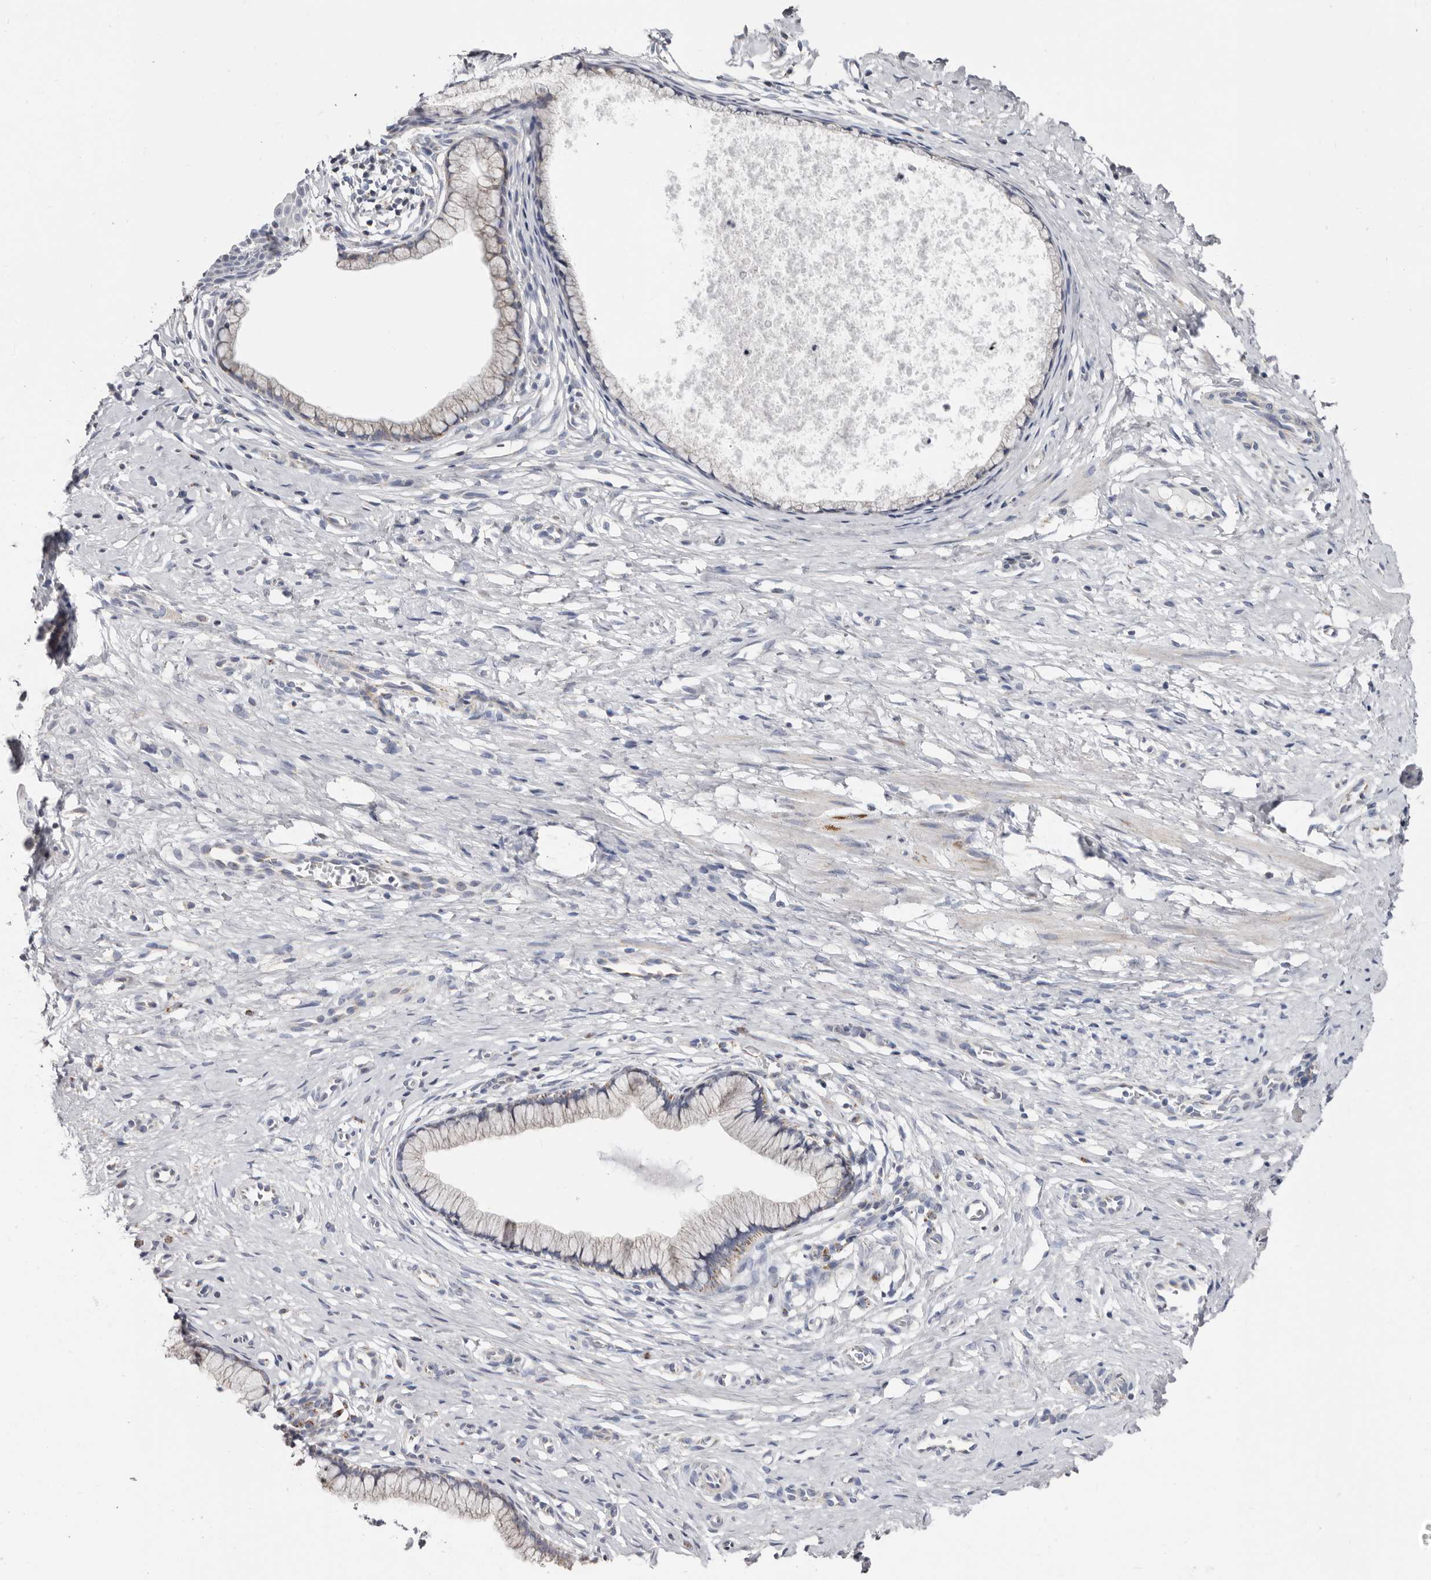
{"staining": {"intensity": "moderate", "quantity": "25%-75%", "location": "cytoplasmic/membranous"}, "tissue": "cervix", "cell_type": "Glandular cells", "image_type": "normal", "snomed": [{"axis": "morphology", "description": "Normal tissue, NOS"}, {"axis": "topography", "description": "Cervix"}], "caption": "A histopathology image showing moderate cytoplasmic/membranous staining in approximately 25%-75% of glandular cells in normal cervix, as visualized by brown immunohistochemical staining.", "gene": "RSPO2", "patient": {"sex": "female", "age": 36}}